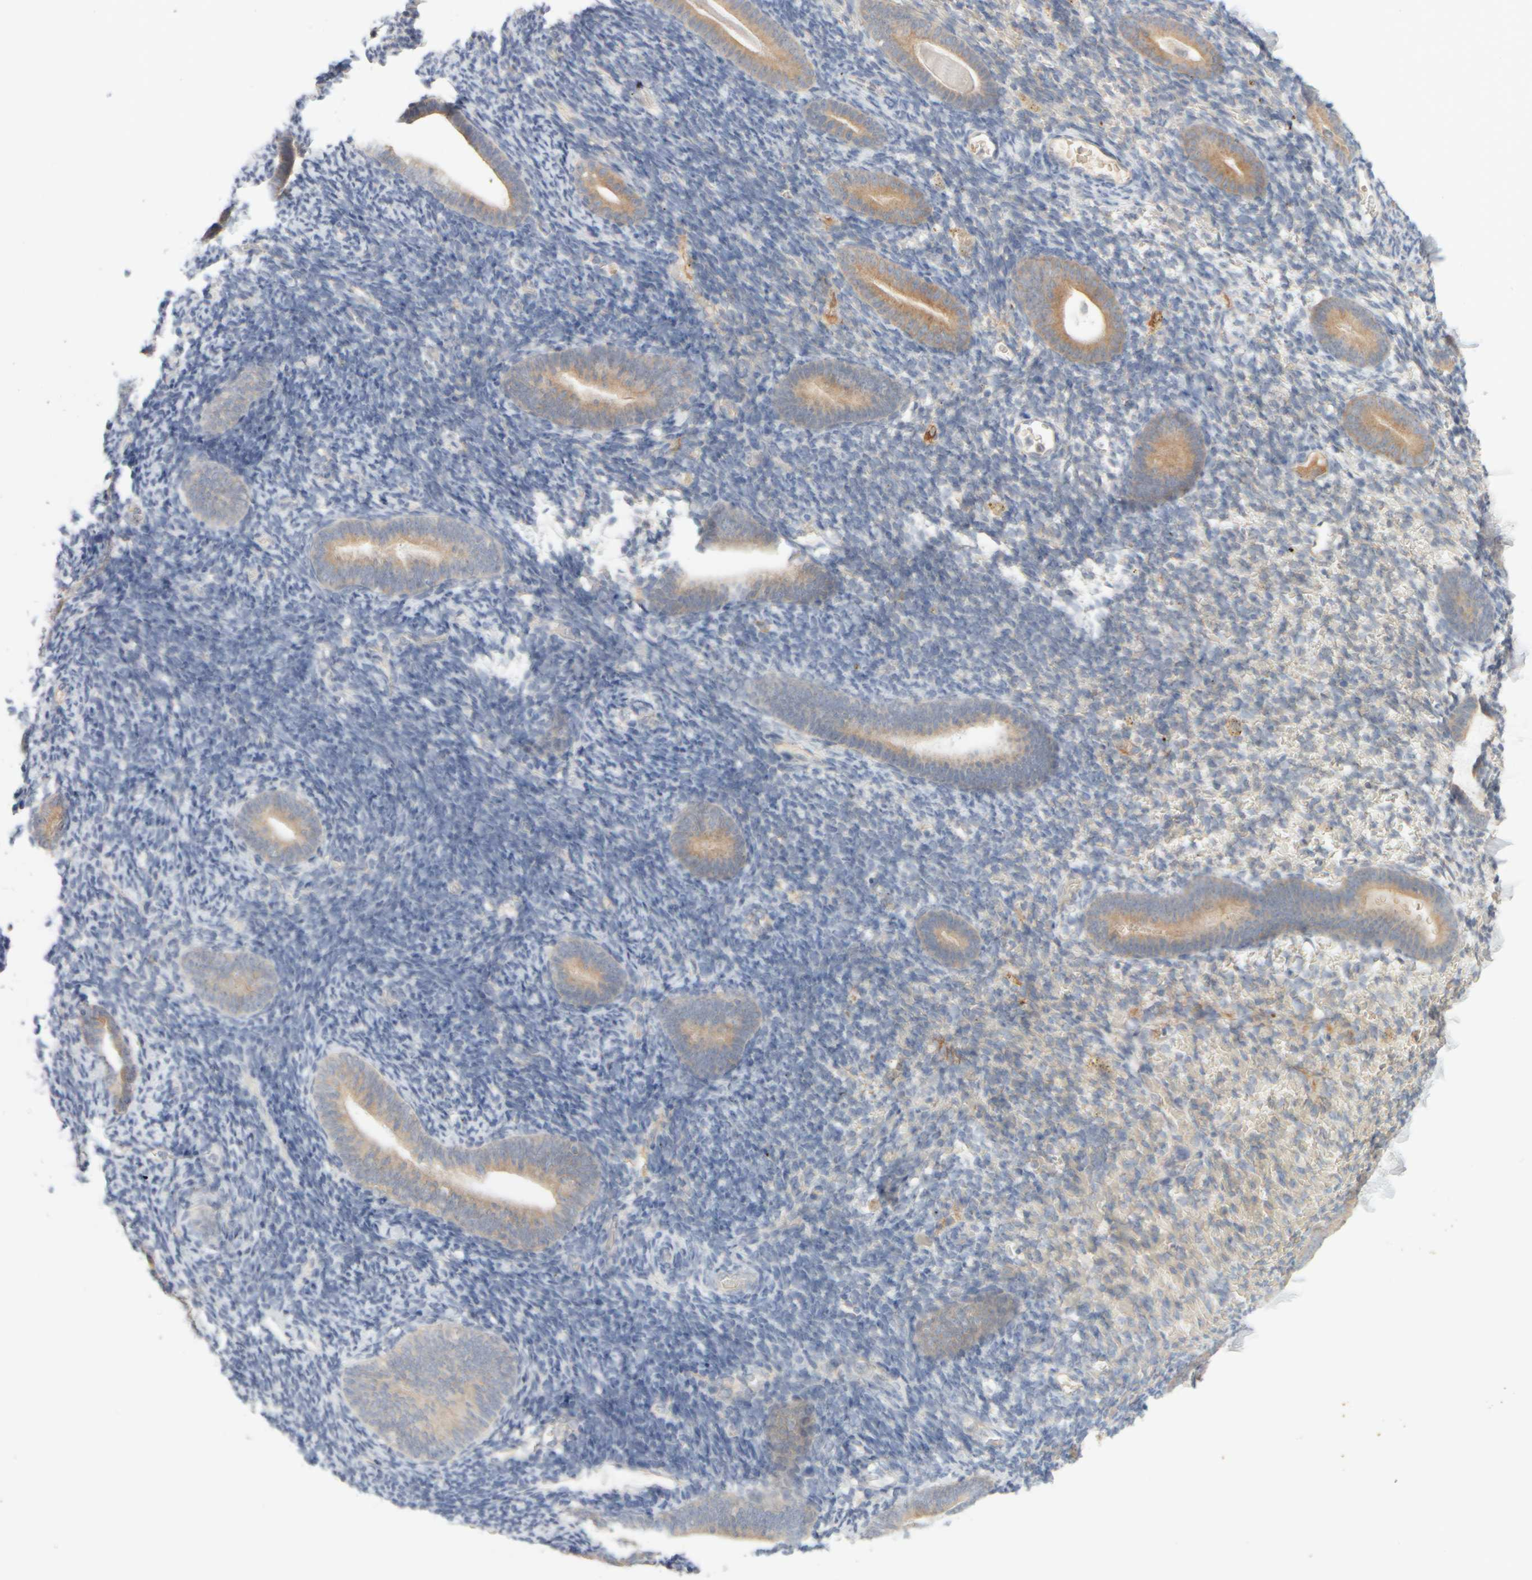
{"staining": {"intensity": "negative", "quantity": "none", "location": "none"}, "tissue": "endometrium", "cell_type": "Cells in endometrial stroma", "image_type": "normal", "snomed": [{"axis": "morphology", "description": "Normal tissue, NOS"}, {"axis": "topography", "description": "Endometrium"}], "caption": "DAB immunohistochemical staining of benign endometrium reveals no significant expression in cells in endometrial stroma. (Brightfield microscopy of DAB (3,3'-diaminobenzidine) immunohistochemistry (IHC) at high magnification).", "gene": "GOPC", "patient": {"sex": "female", "age": 51}}